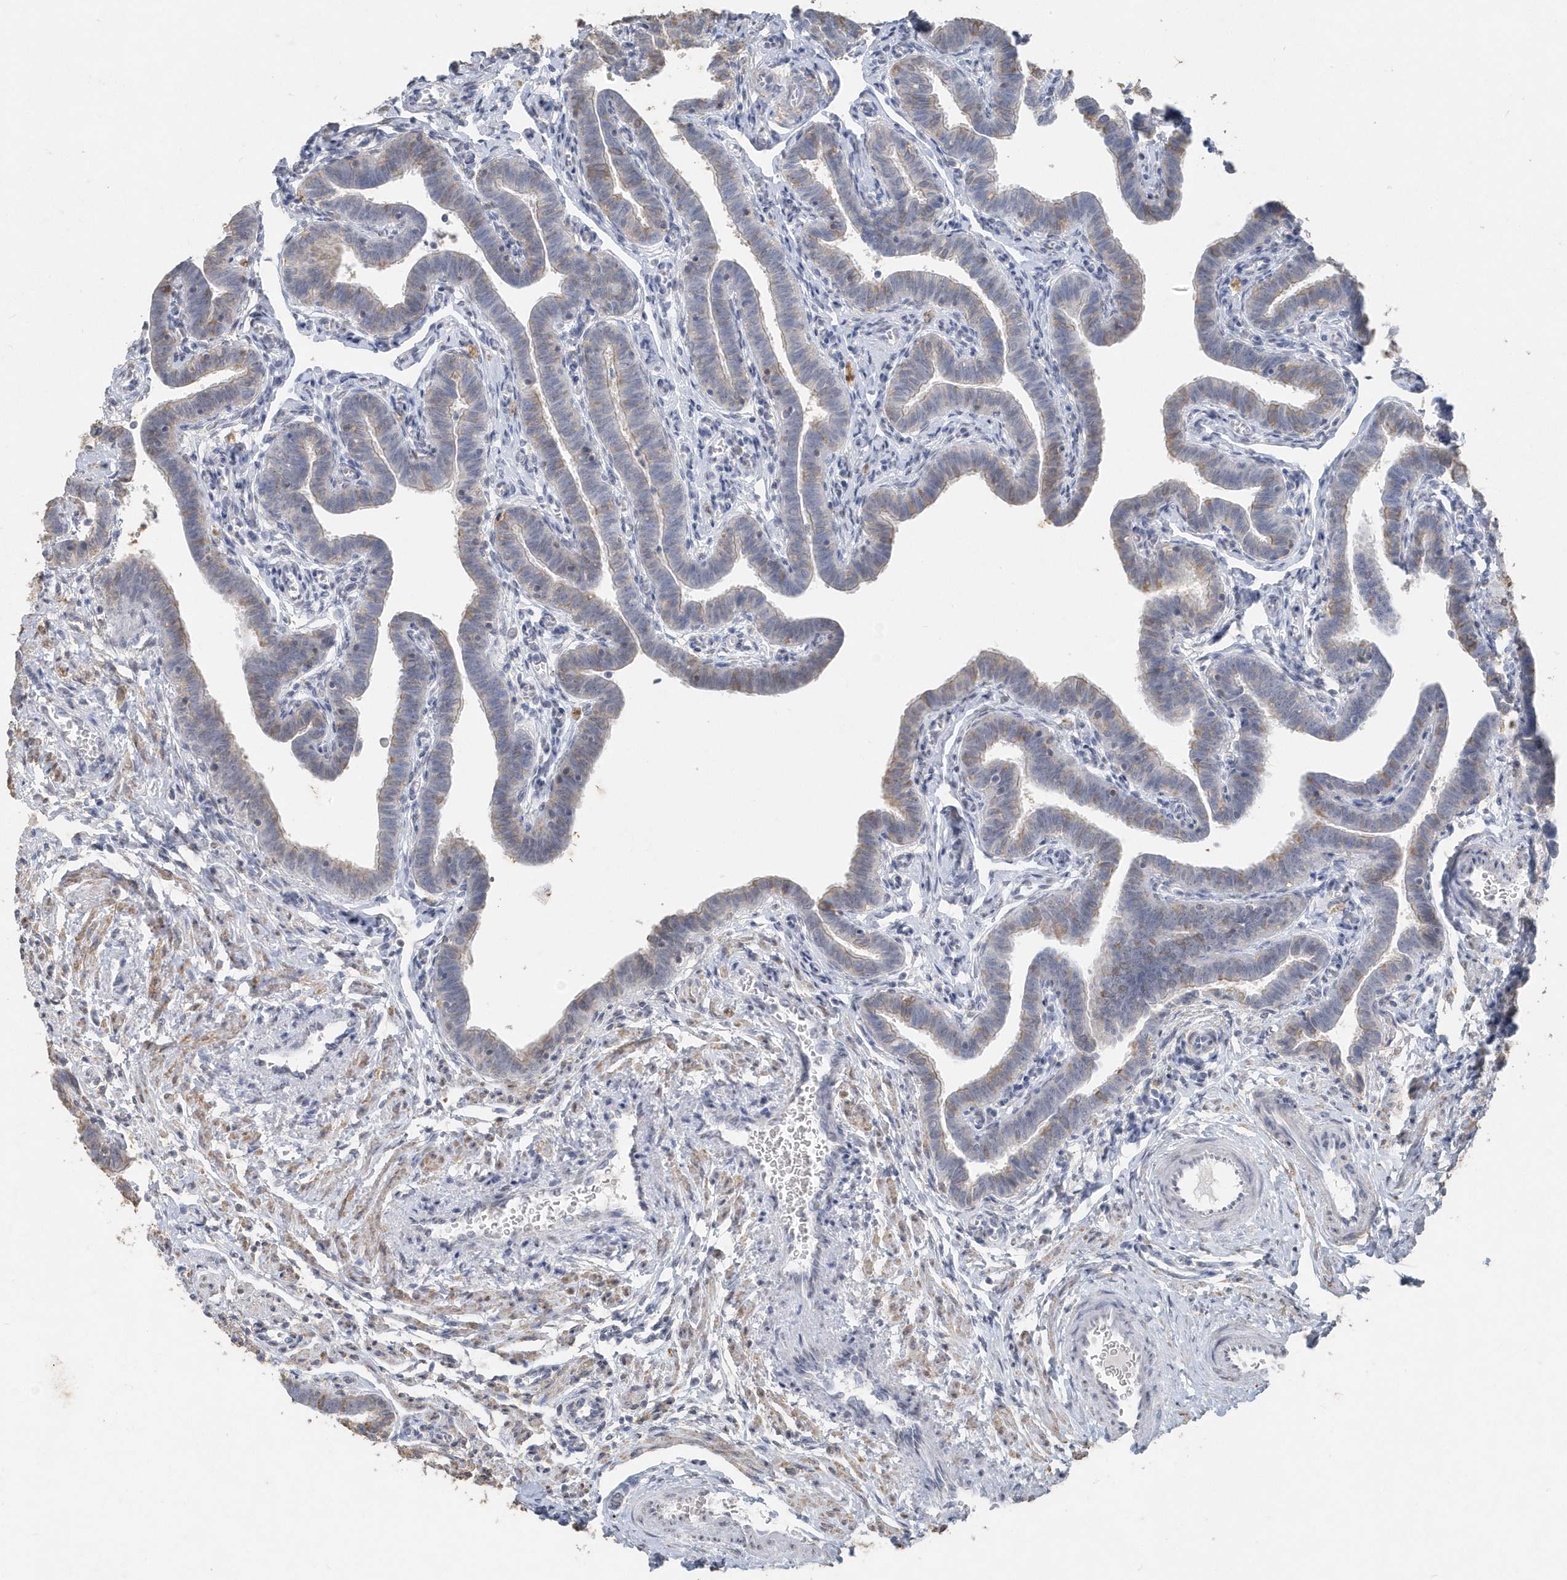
{"staining": {"intensity": "weak", "quantity": "25%-75%", "location": "cytoplasmic/membranous"}, "tissue": "fallopian tube", "cell_type": "Glandular cells", "image_type": "normal", "snomed": [{"axis": "morphology", "description": "Normal tissue, NOS"}, {"axis": "topography", "description": "Fallopian tube"}], "caption": "IHC of unremarkable human fallopian tube shows low levels of weak cytoplasmic/membranous staining in approximately 25%-75% of glandular cells.", "gene": "PDCD1", "patient": {"sex": "female", "age": 36}}